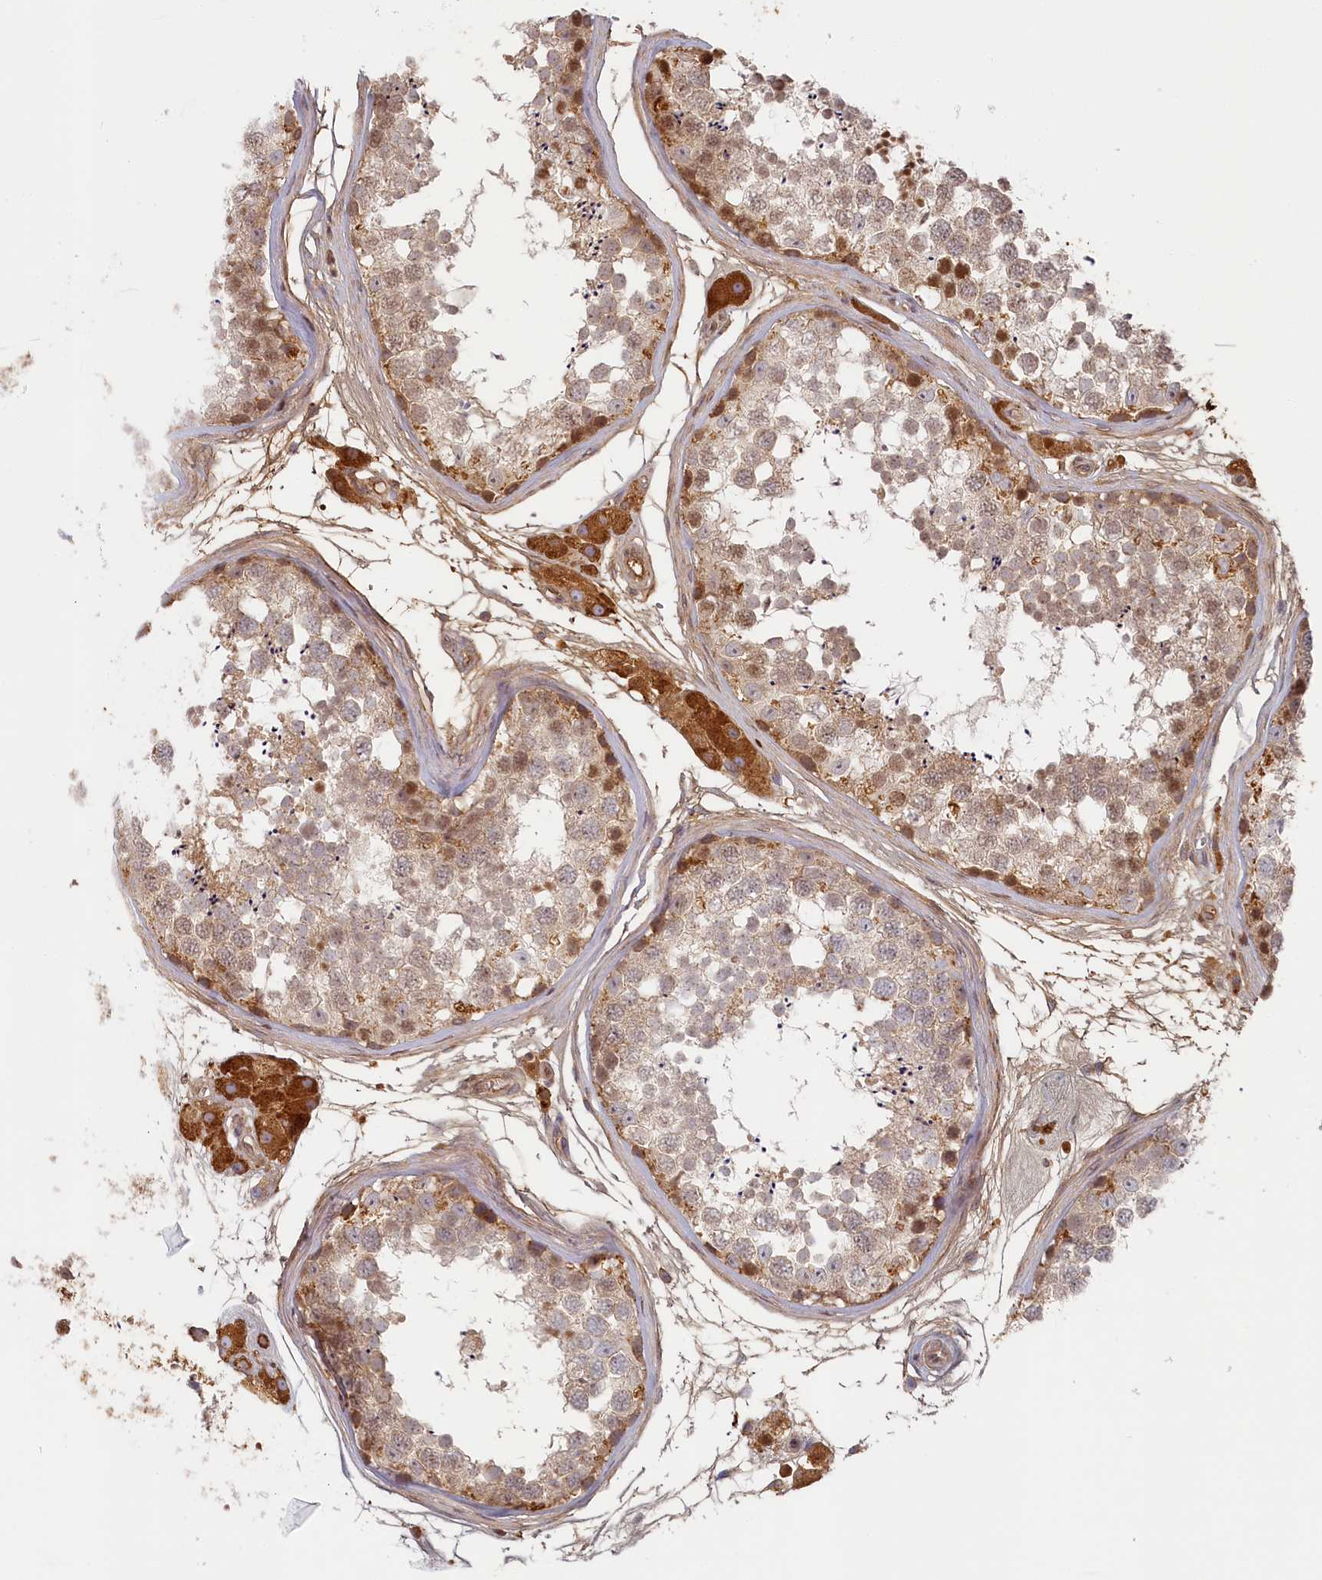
{"staining": {"intensity": "moderate", "quantity": "25%-75%", "location": "cytoplasmic/membranous"}, "tissue": "testis", "cell_type": "Cells in seminiferous ducts", "image_type": "normal", "snomed": [{"axis": "morphology", "description": "Normal tissue, NOS"}, {"axis": "topography", "description": "Testis"}], "caption": "Immunohistochemical staining of unremarkable testis shows medium levels of moderate cytoplasmic/membranous staining in approximately 25%-75% of cells in seminiferous ducts. (DAB (3,3'-diaminobenzidine) = brown stain, brightfield microscopy at high magnification).", "gene": "STX16", "patient": {"sex": "male", "age": 56}}